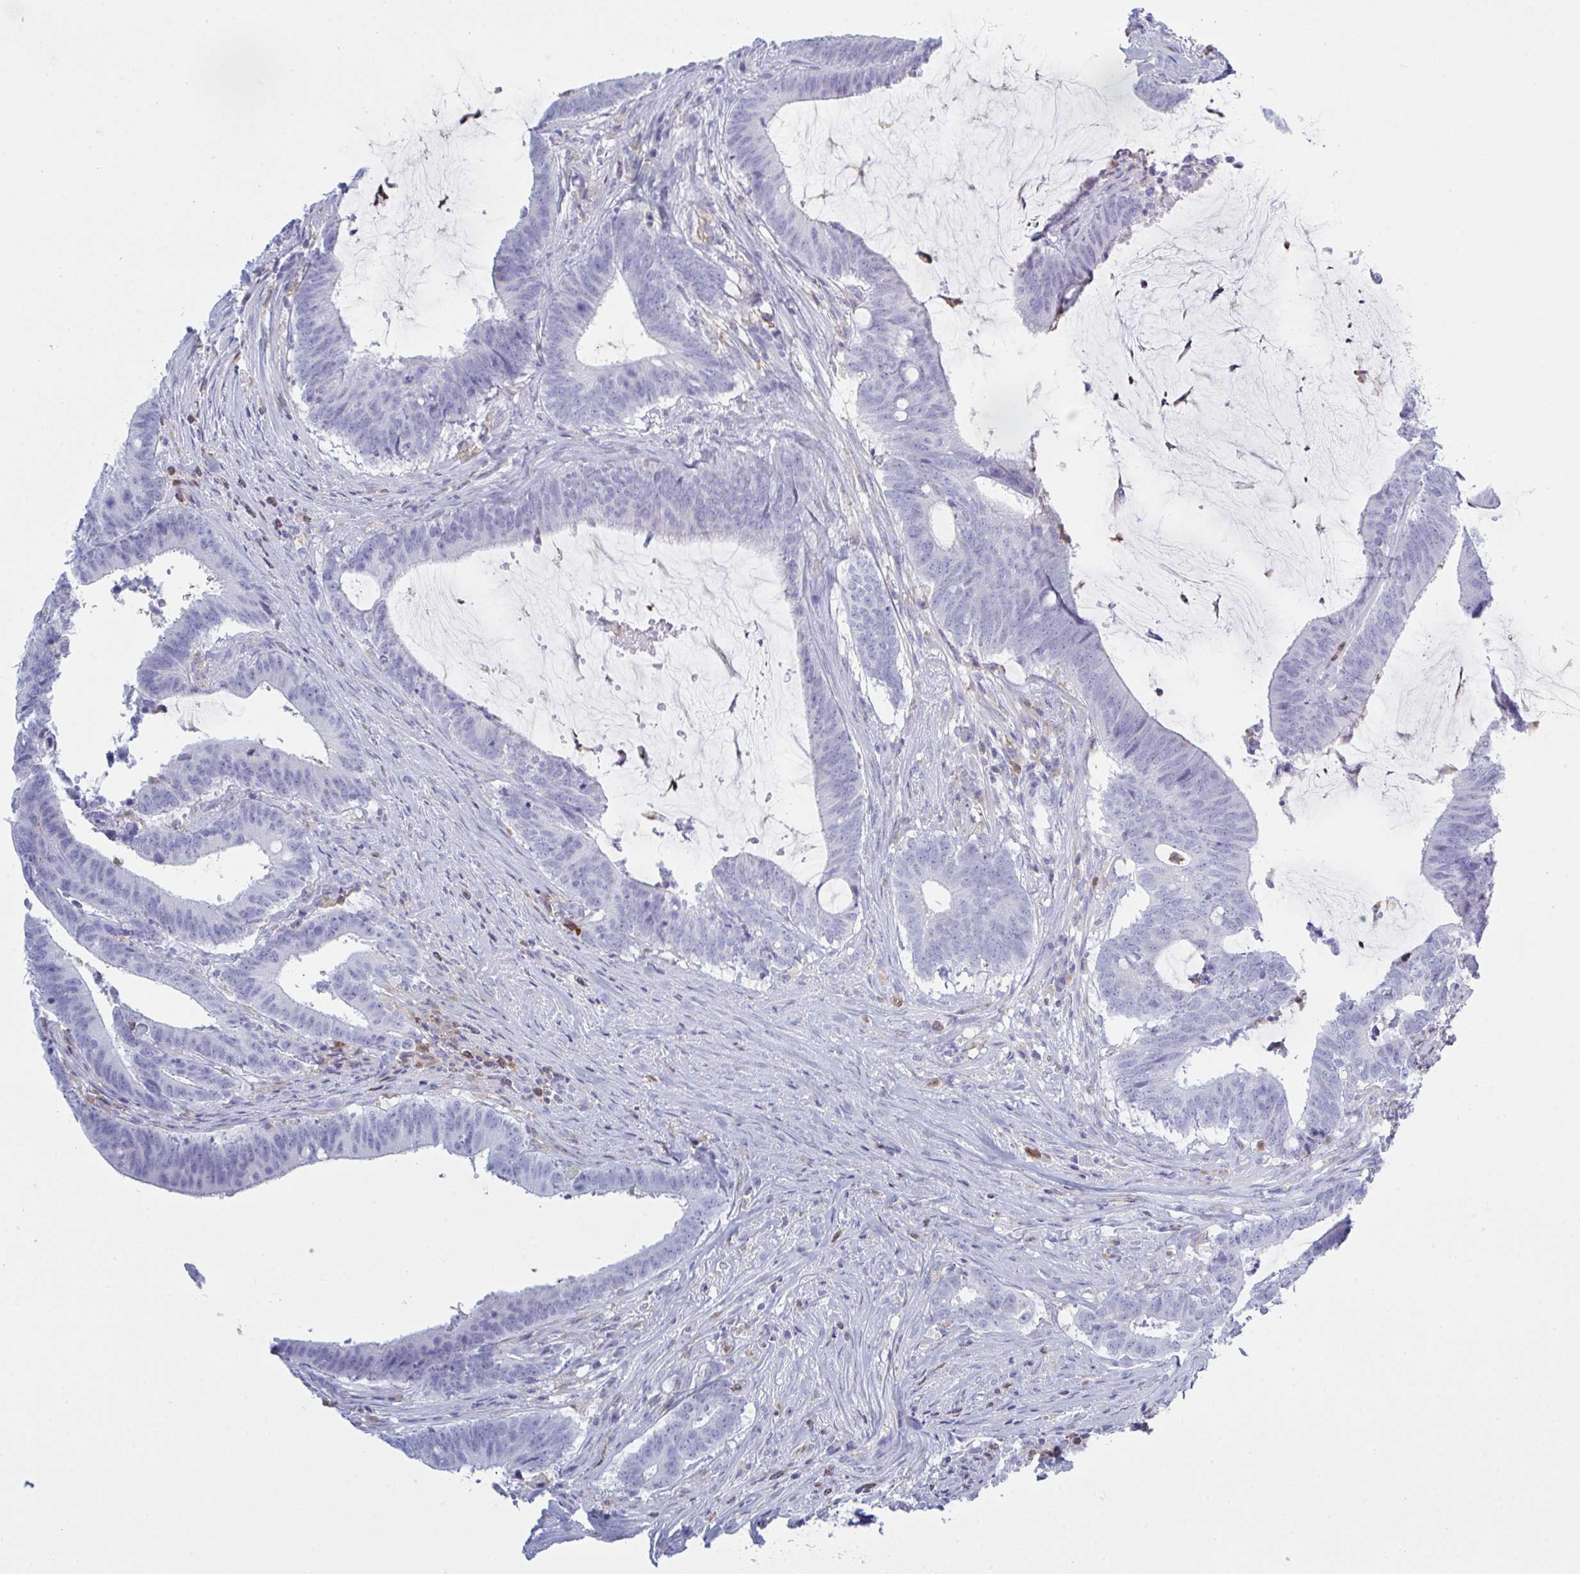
{"staining": {"intensity": "negative", "quantity": "none", "location": "none"}, "tissue": "colorectal cancer", "cell_type": "Tumor cells", "image_type": "cancer", "snomed": [{"axis": "morphology", "description": "Adenocarcinoma, NOS"}, {"axis": "topography", "description": "Colon"}], "caption": "High magnification brightfield microscopy of colorectal adenocarcinoma stained with DAB (brown) and counterstained with hematoxylin (blue): tumor cells show no significant staining.", "gene": "MYO1F", "patient": {"sex": "female", "age": 43}}